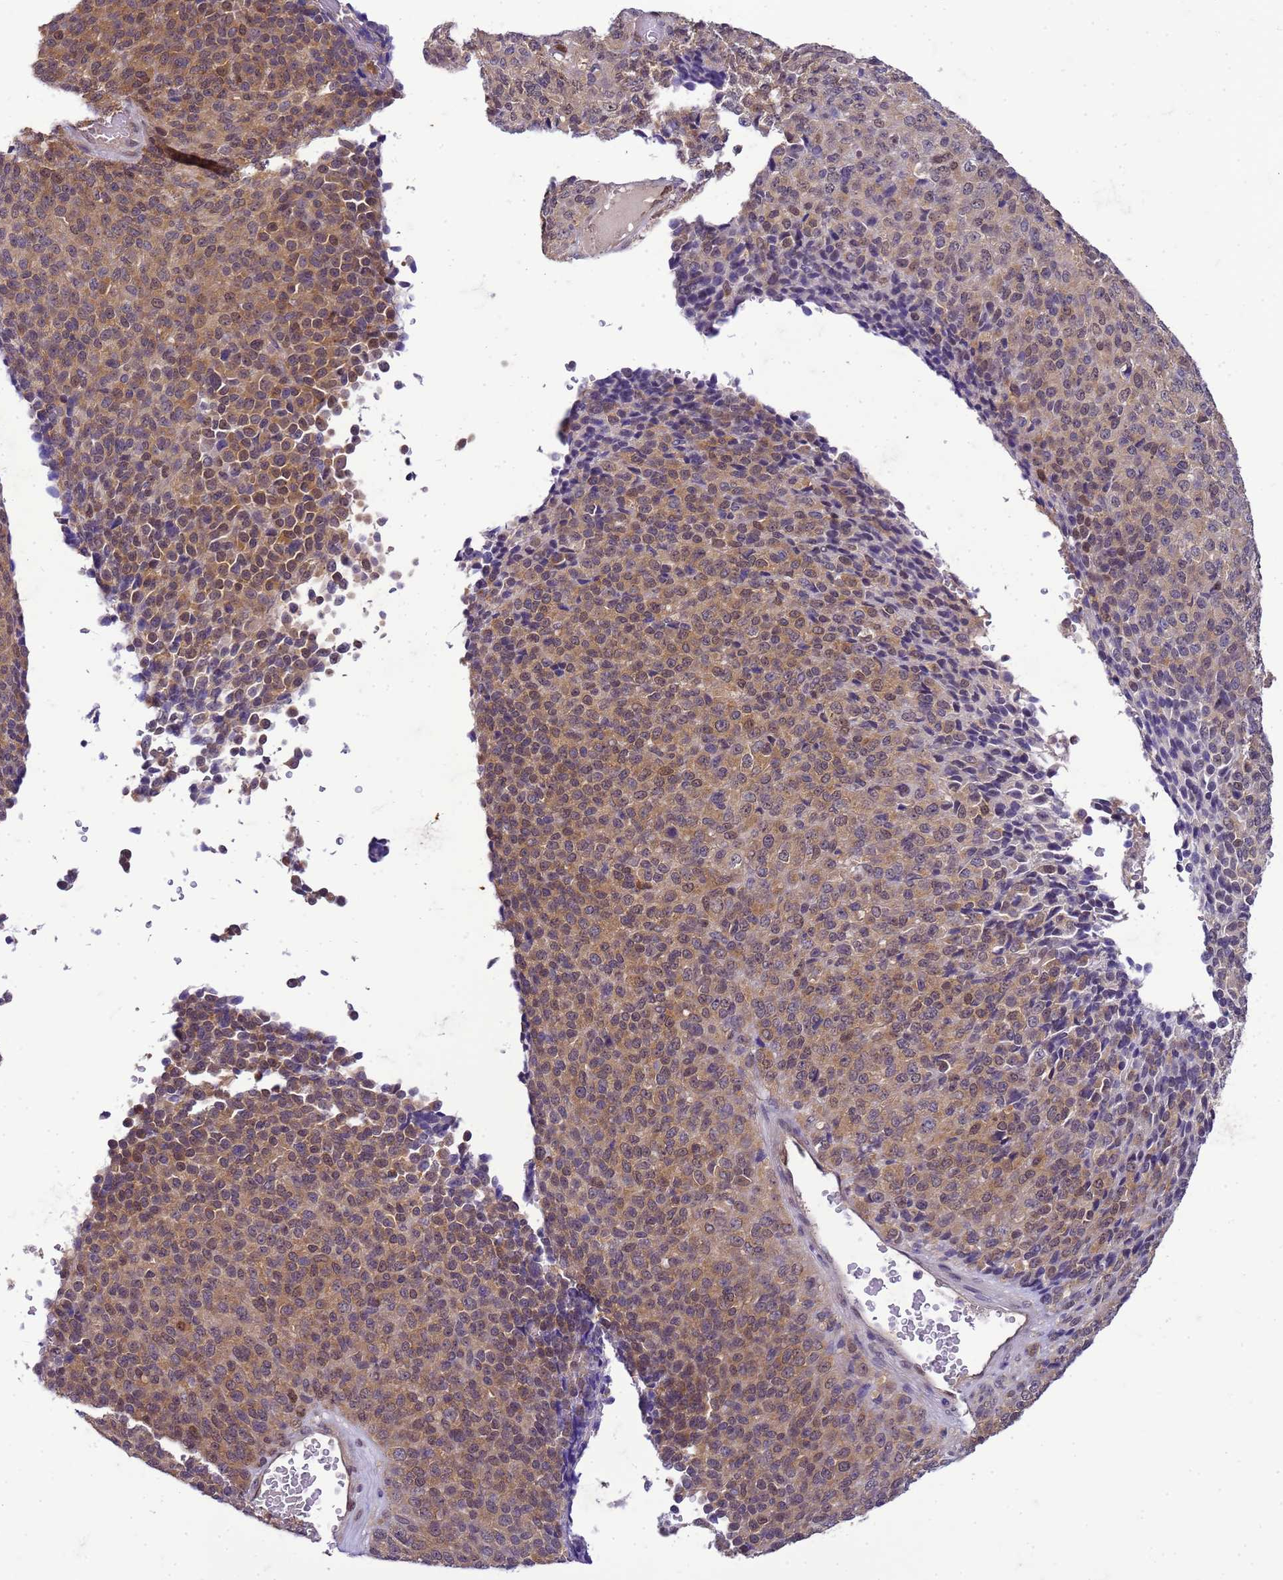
{"staining": {"intensity": "moderate", "quantity": "25%-75%", "location": "cytoplasmic/membranous,nuclear"}, "tissue": "melanoma", "cell_type": "Tumor cells", "image_type": "cancer", "snomed": [{"axis": "morphology", "description": "Malignant melanoma, Metastatic site"}, {"axis": "topography", "description": "Brain"}], "caption": "This is a photomicrograph of immunohistochemistry staining of melanoma, which shows moderate staining in the cytoplasmic/membranous and nuclear of tumor cells.", "gene": "DDI2", "patient": {"sex": "female", "age": 56}}